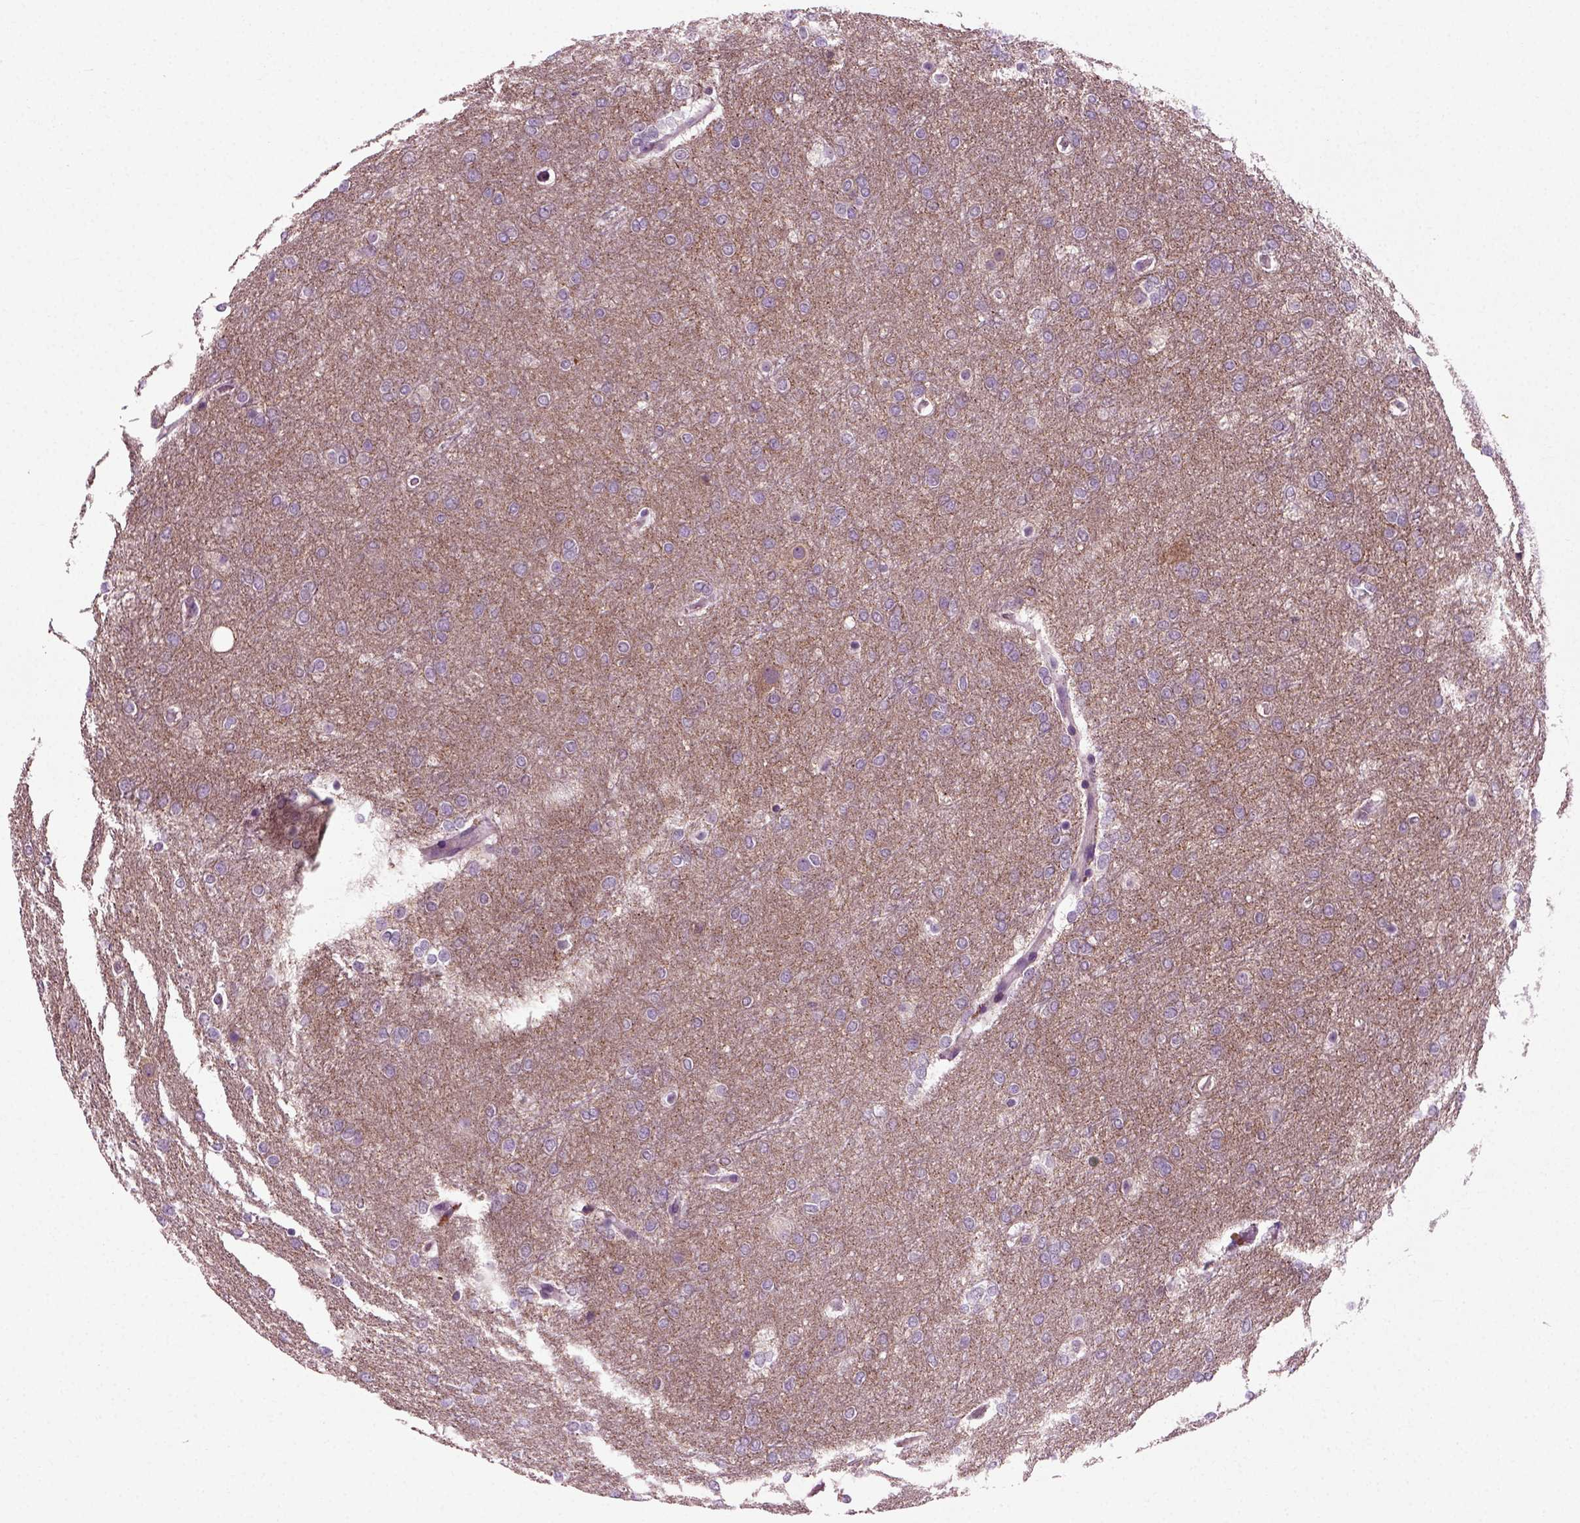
{"staining": {"intensity": "negative", "quantity": "none", "location": "none"}, "tissue": "glioma", "cell_type": "Tumor cells", "image_type": "cancer", "snomed": [{"axis": "morphology", "description": "Glioma, malignant, High grade"}, {"axis": "topography", "description": "Brain"}], "caption": "High power microscopy image of an immunohistochemistry micrograph of glioma, revealing no significant positivity in tumor cells. The staining is performed using DAB (3,3'-diaminobenzidine) brown chromogen with nuclei counter-stained in using hematoxylin.", "gene": "RND2", "patient": {"sex": "female", "age": 61}}